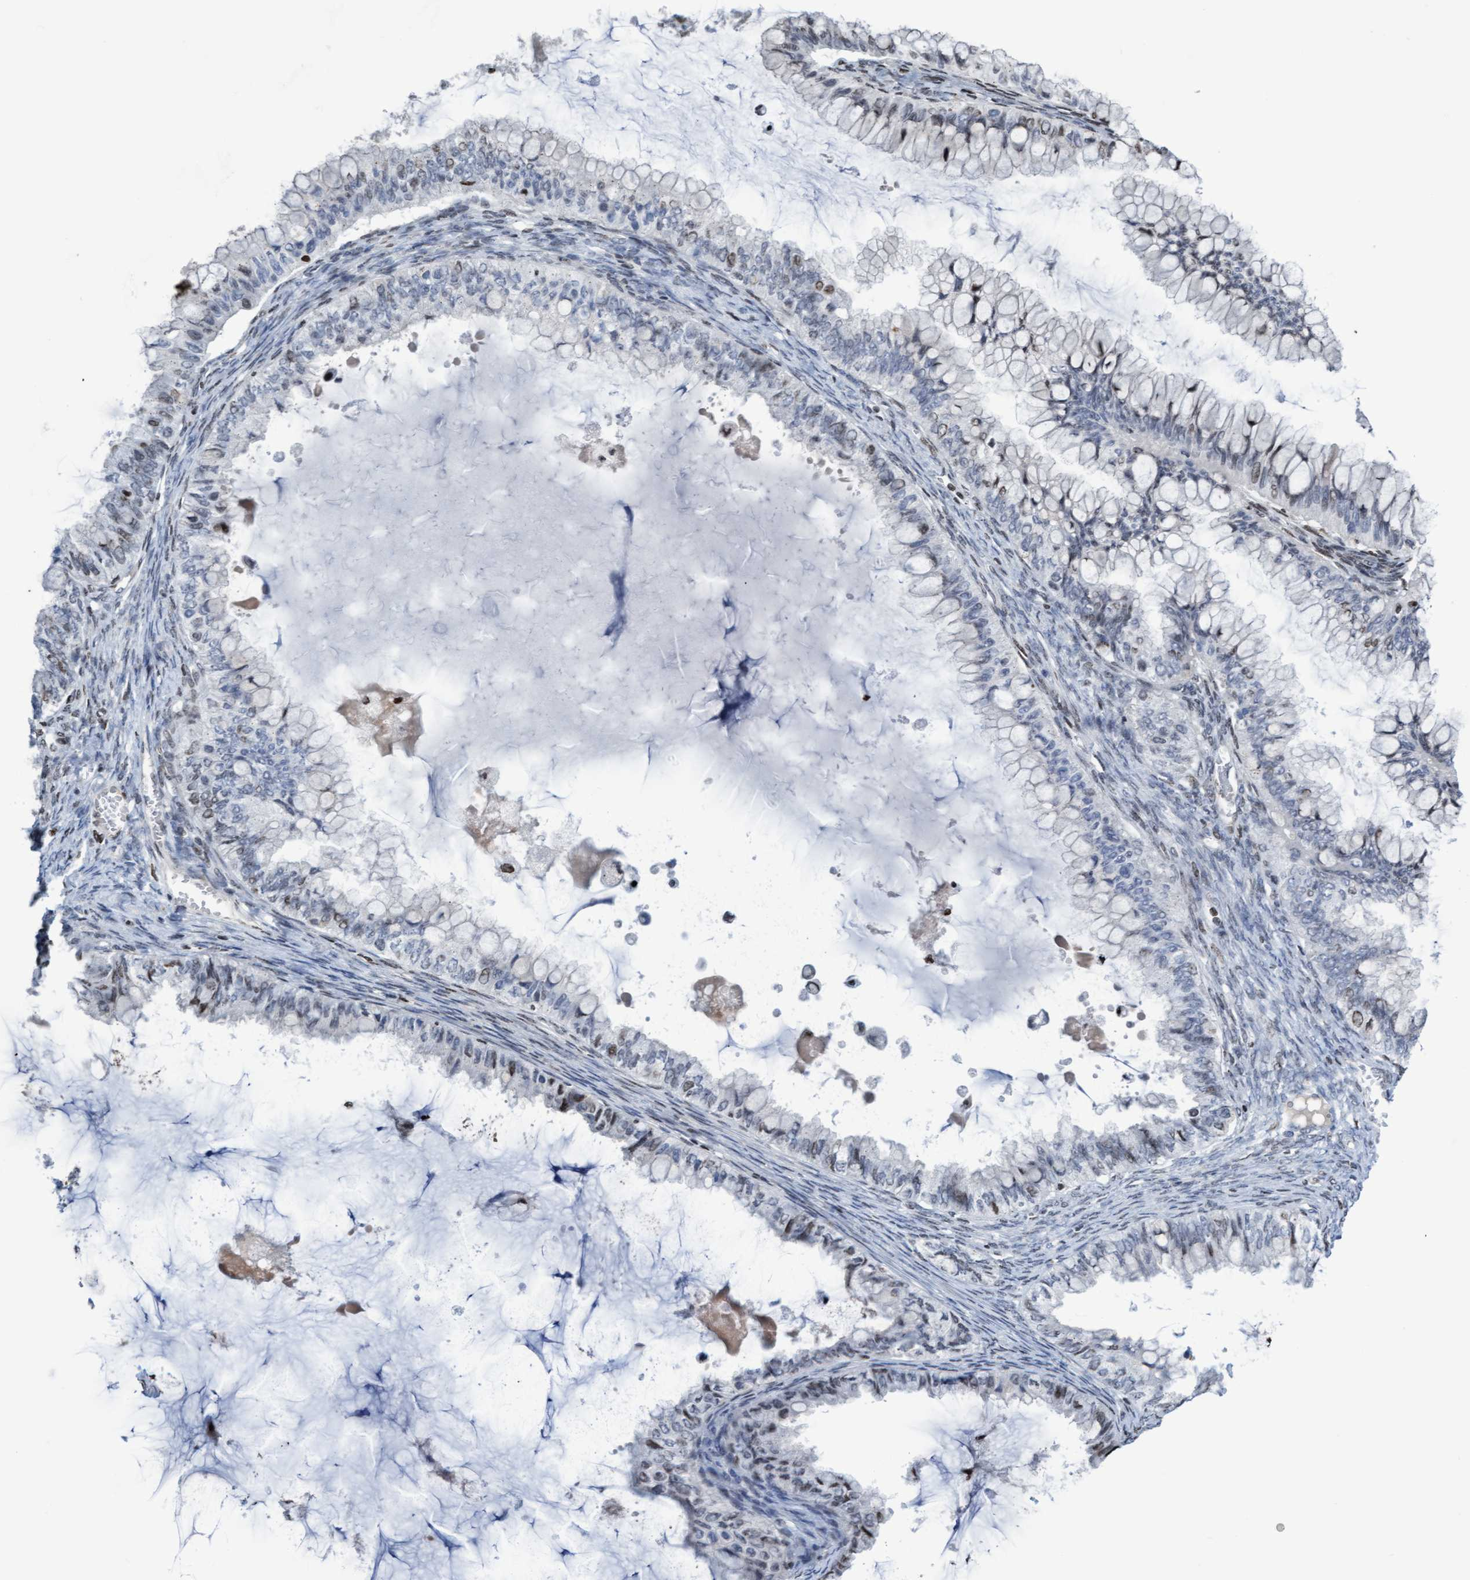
{"staining": {"intensity": "moderate", "quantity": "<25%", "location": "nuclear"}, "tissue": "ovarian cancer", "cell_type": "Tumor cells", "image_type": "cancer", "snomed": [{"axis": "morphology", "description": "Cystadenocarcinoma, mucinous, NOS"}, {"axis": "topography", "description": "Ovary"}], "caption": "IHC (DAB (3,3'-diaminobenzidine)) staining of human ovarian cancer (mucinous cystadenocarcinoma) demonstrates moderate nuclear protein positivity in about <25% of tumor cells. (DAB = brown stain, brightfield microscopy at high magnification).", "gene": "CBX2", "patient": {"sex": "female", "age": 80}}